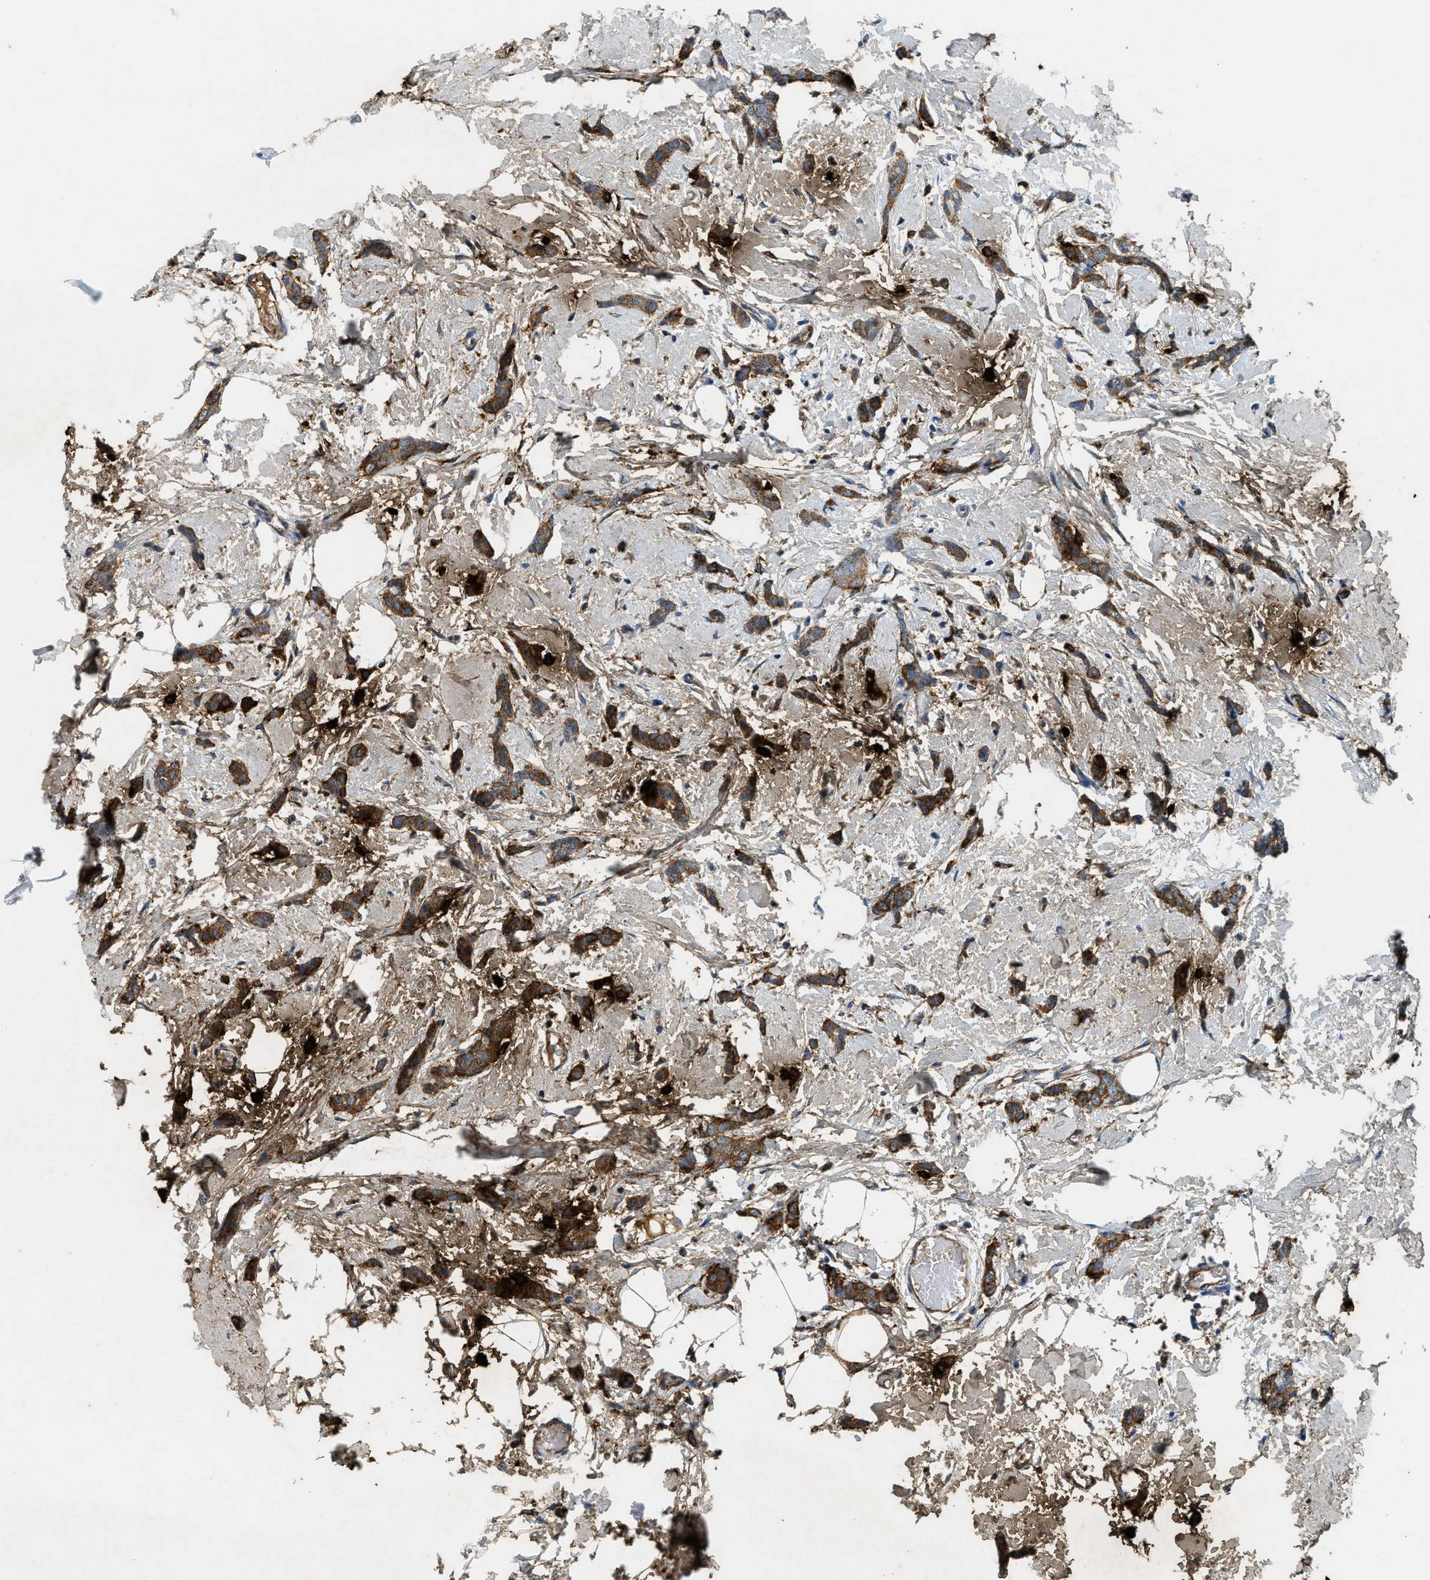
{"staining": {"intensity": "strong", "quantity": ">75%", "location": "cytoplasmic/membranous"}, "tissue": "breast cancer", "cell_type": "Tumor cells", "image_type": "cancer", "snomed": [{"axis": "morphology", "description": "Lobular carcinoma"}, {"axis": "topography", "description": "Skin"}, {"axis": "topography", "description": "Breast"}], "caption": "Breast cancer was stained to show a protein in brown. There is high levels of strong cytoplasmic/membranous expression in about >75% of tumor cells.", "gene": "TPSAB1", "patient": {"sex": "female", "age": 46}}